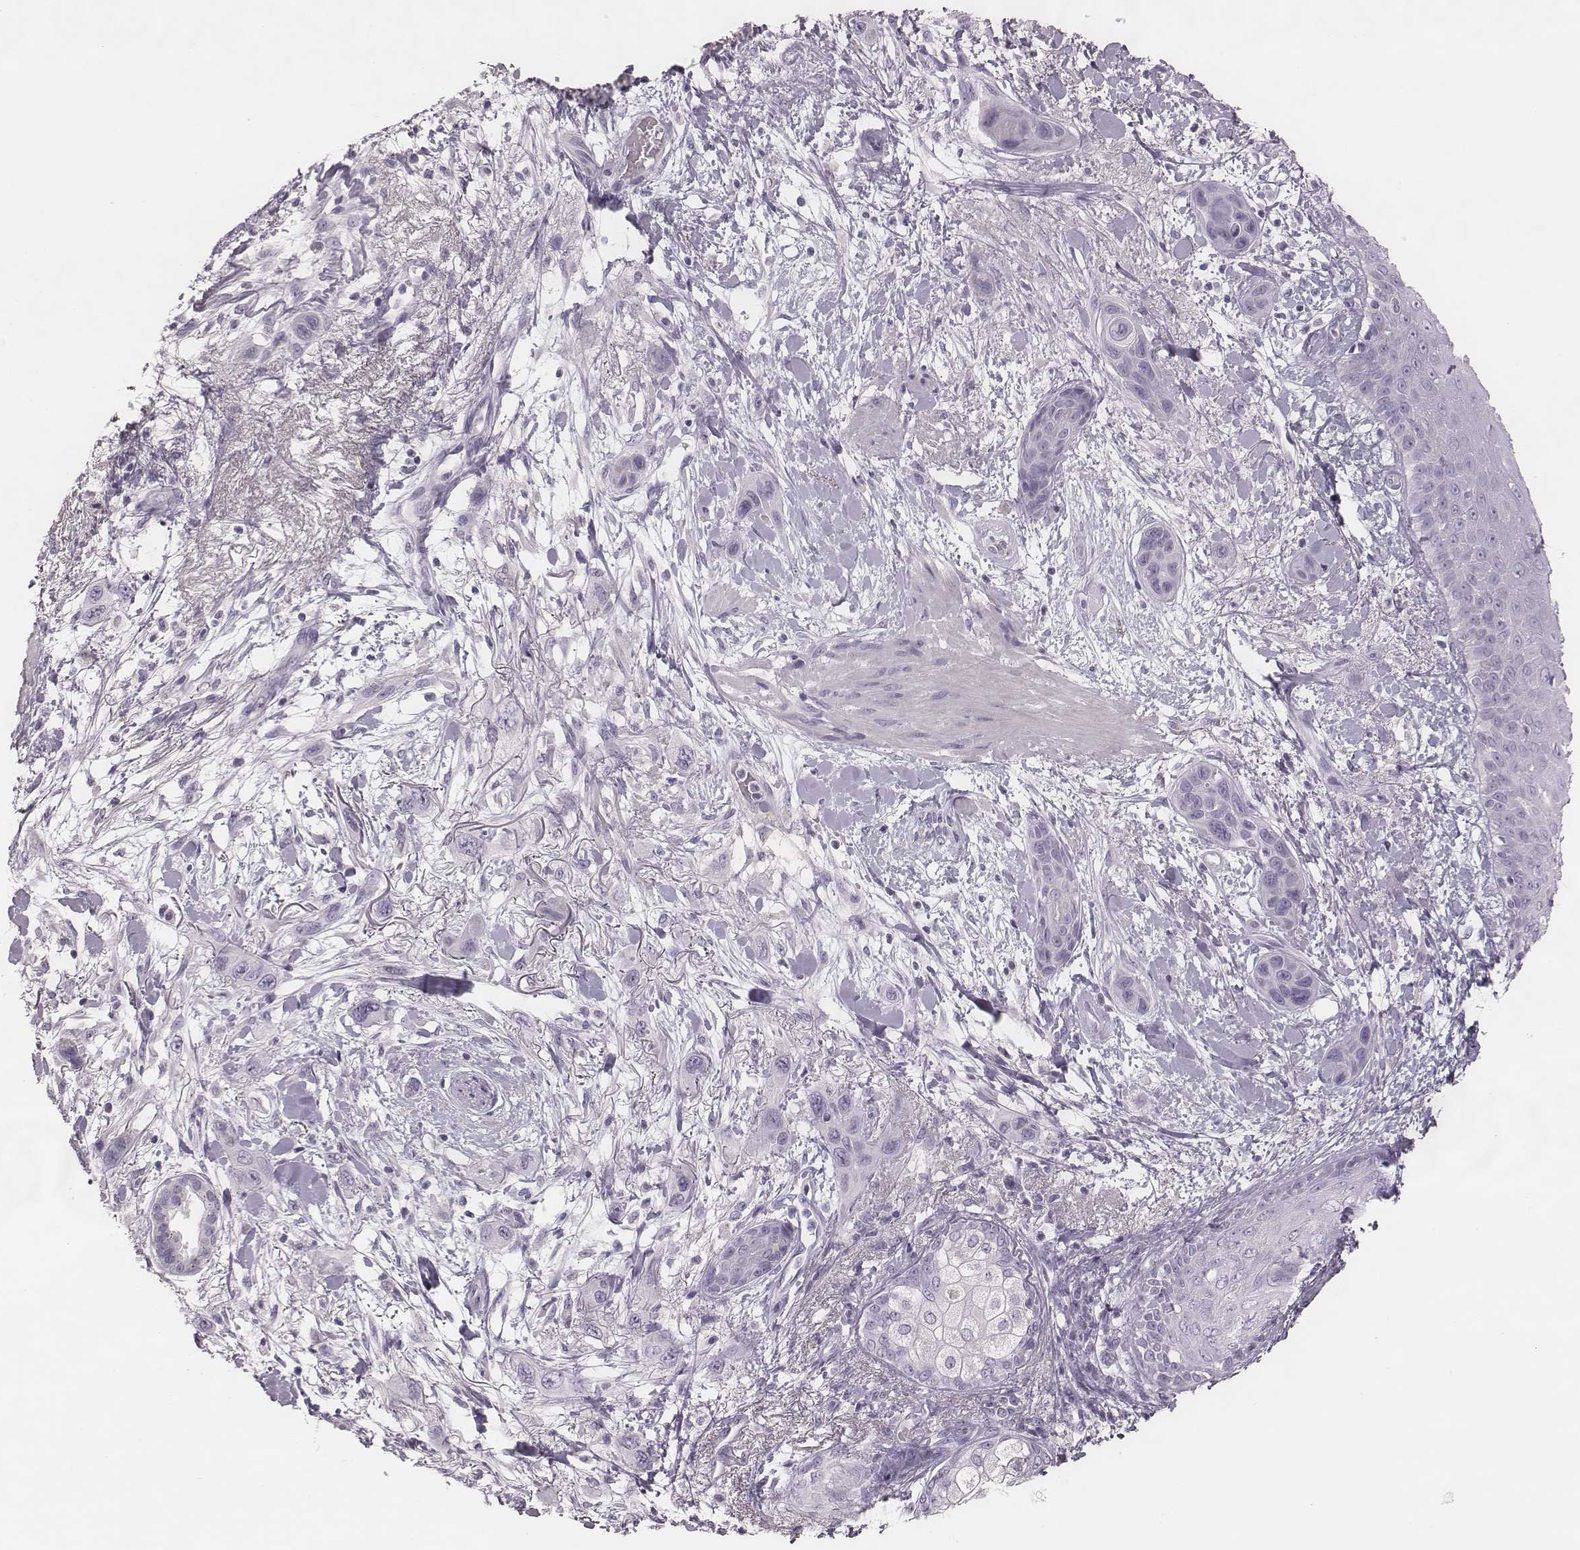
{"staining": {"intensity": "negative", "quantity": "none", "location": "none"}, "tissue": "skin cancer", "cell_type": "Tumor cells", "image_type": "cancer", "snomed": [{"axis": "morphology", "description": "Squamous cell carcinoma, NOS"}, {"axis": "topography", "description": "Skin"}], "caption": "High magnification brightfield microscopy of skin cancer (squamous cell carcinoma) stained with DAB (3,3'-diaminobenzidine) (brown) and counterstained with hematoxylin (blue): tumor cells show no significant expression.", "gene": "SPA17", "patient": {"sex": "male", "age": 79}}